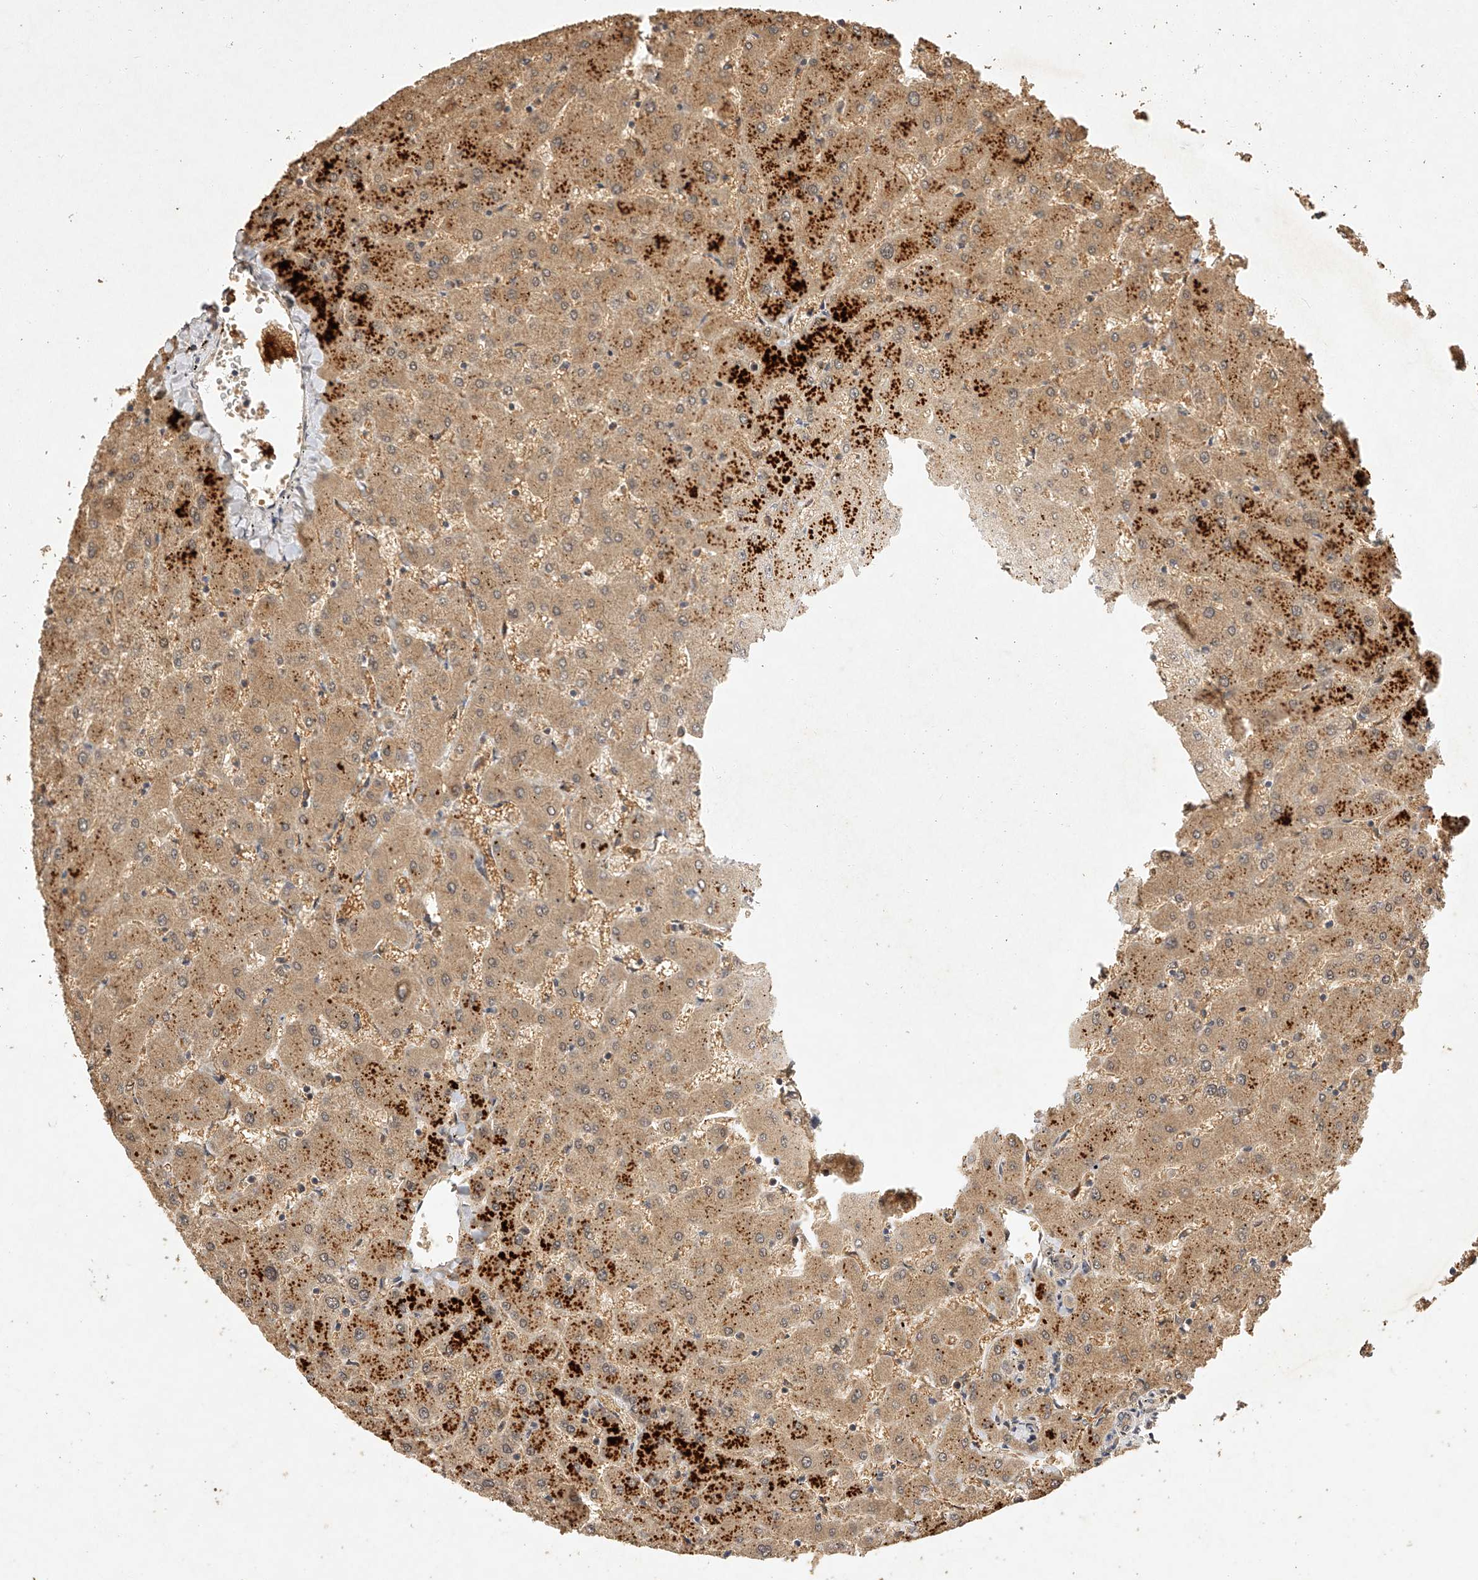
{"staining": {"intensity": "weak", "quantity": "25%-75%", "location": "cytoplasmic/membranous"}, "tissue": "liver", "cell_type": "Cholangiocytes", "image_type": "normal", "snomed": [{"axis": "morphology", "description": "Normal tissue, NOS"}, {"axis": "topography", "description": "Liver"}], "caption": "The histopathology image exhibits staining of normal liver, revealing weak cytoplasmic/membranous protein expression (brown color) within cholangiocytes. Nuclei are stained in blue.", "gene": "NSMAF", "patient": {"sex": "female", "age": 63}}